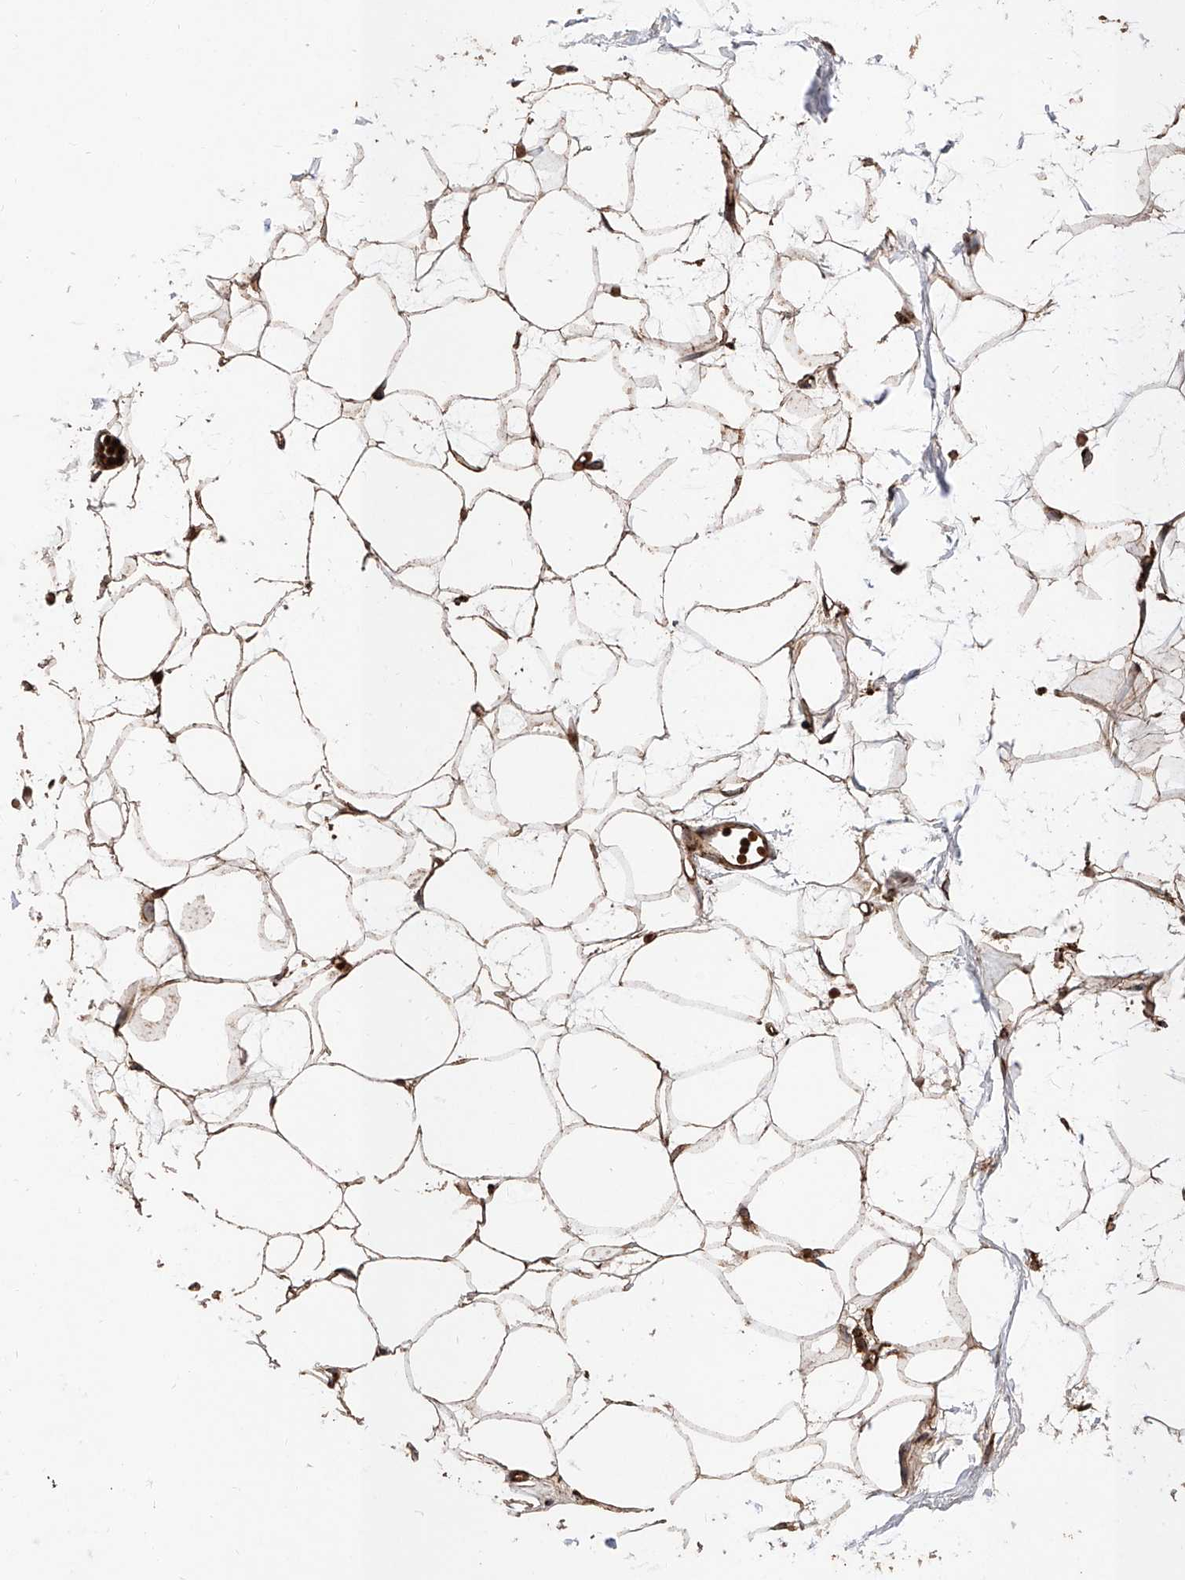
{"staining": {"intensity": "moderate", "quantity": ">75%", "location": "cytoplasmic/membranous"}, "tissue": "adipose tissue", "cell_type": "Adipocytes", "image_type": "normal", "snomed": [{"axis": "morphology", "description": "Normal tissue, NOS"}, {"axis": "topography", "description": "Breast"}], "caption": "A brown stain labels moderate cytoplasmic/membranous staining of a protein in adipocytes of normal human adipose tissue. (DAB IHC, brown staining for protein, blue staining for nuclei).", "gene": "PISD", "patient": {"sex": "female", "age": 23}}